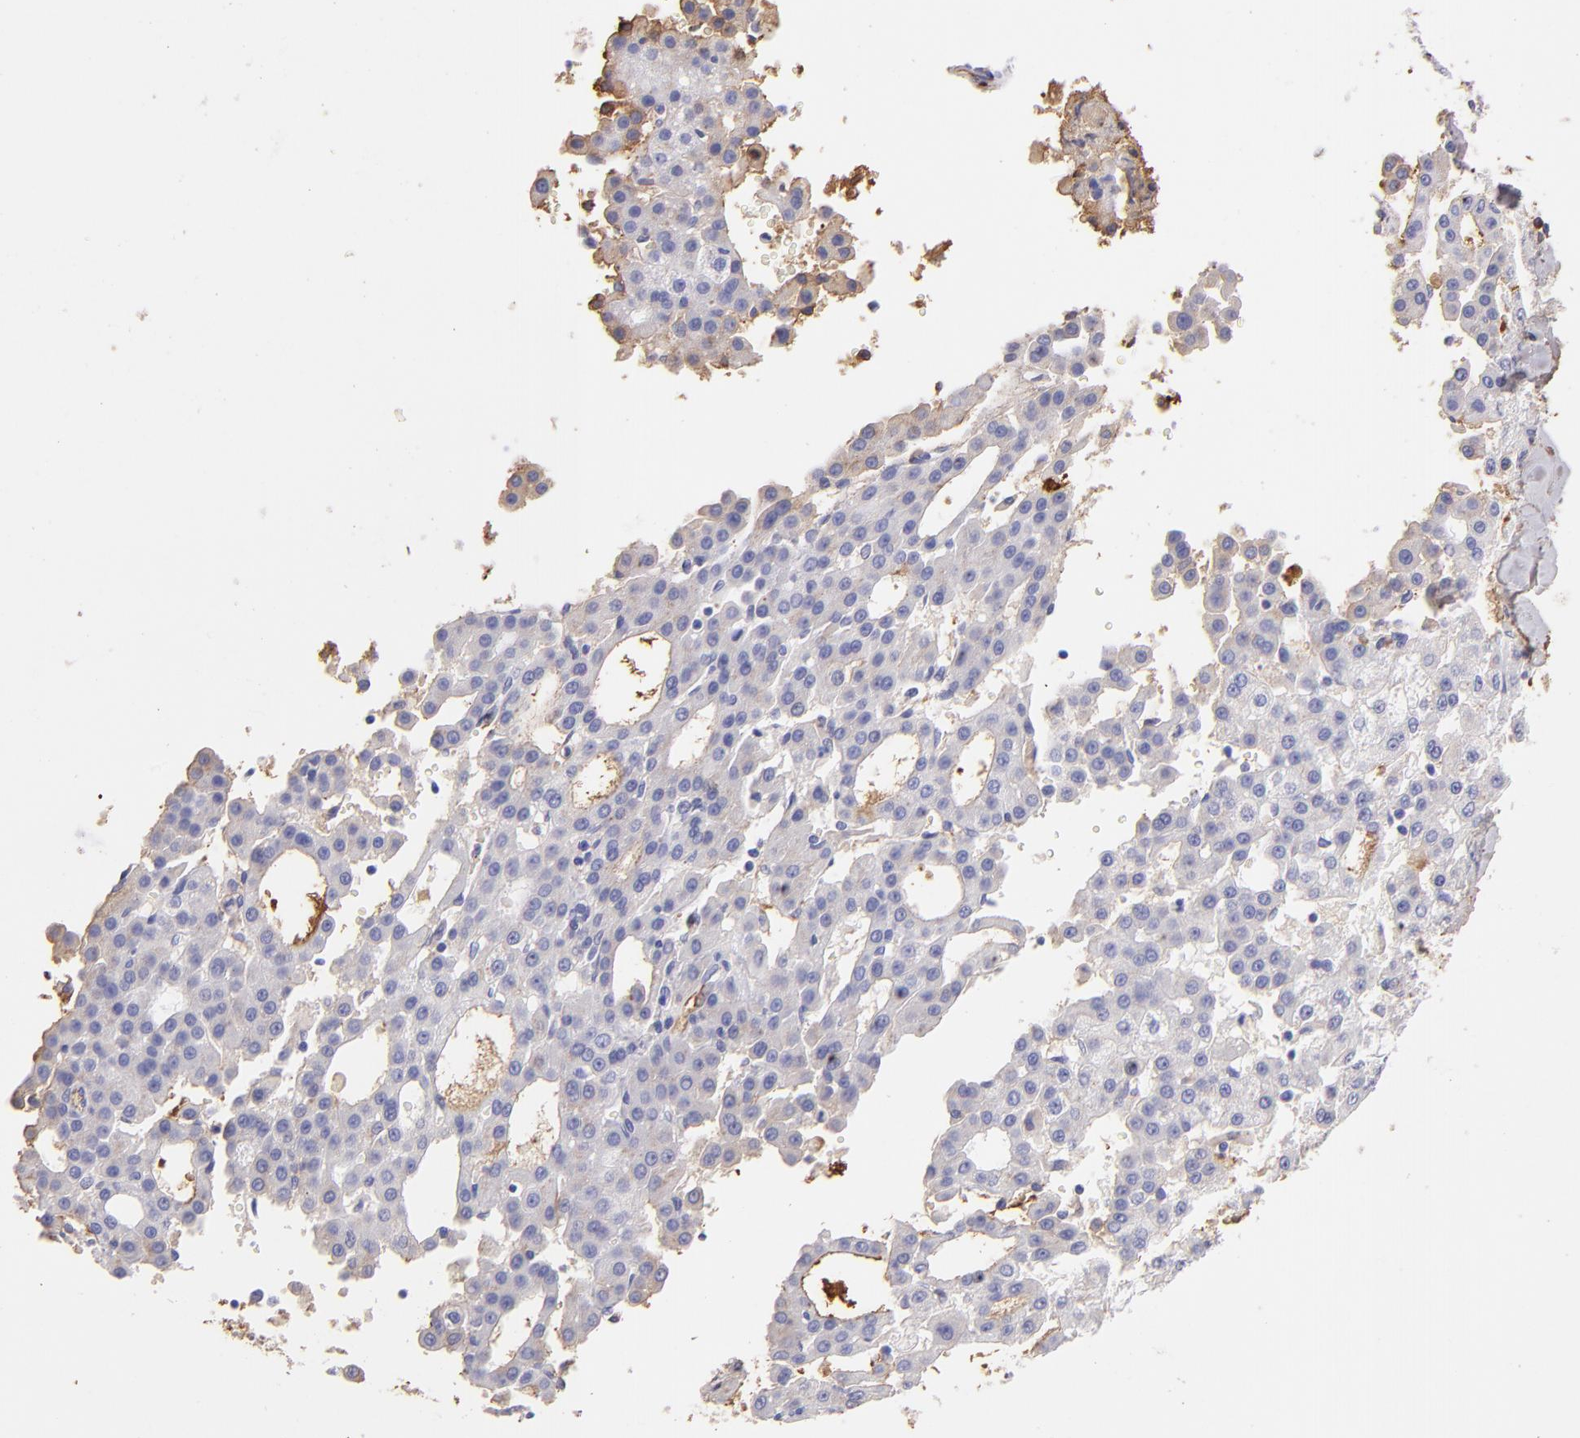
{"staining": {"intensity": "weak", "quantity": ">75%", "location": "cytoplasmic/membranous"}, "tissue": "liver cancer", "cell_type": "Tumor cells", "image_type": "cancer", "snomed": [{"axis": "morphology", "description": "Carcinoma, Hepatocellular, NOS"}, {"axis": "topography", "description": "Liver"}], "caption": "Protein staining demonstrates weak cytoplasmic/membranous expression in approximately >75% of tumor cells in liver cancer (hepatocellular carcinoma). The protein of interest is stained brown, and the nuclei are stained in blue (DAB (3,3'-diaminobenzidine) IHC with brightfield microscopy, high magnification).", "gene": "FGB", "patient": {"sex": "male", "age": 47}}